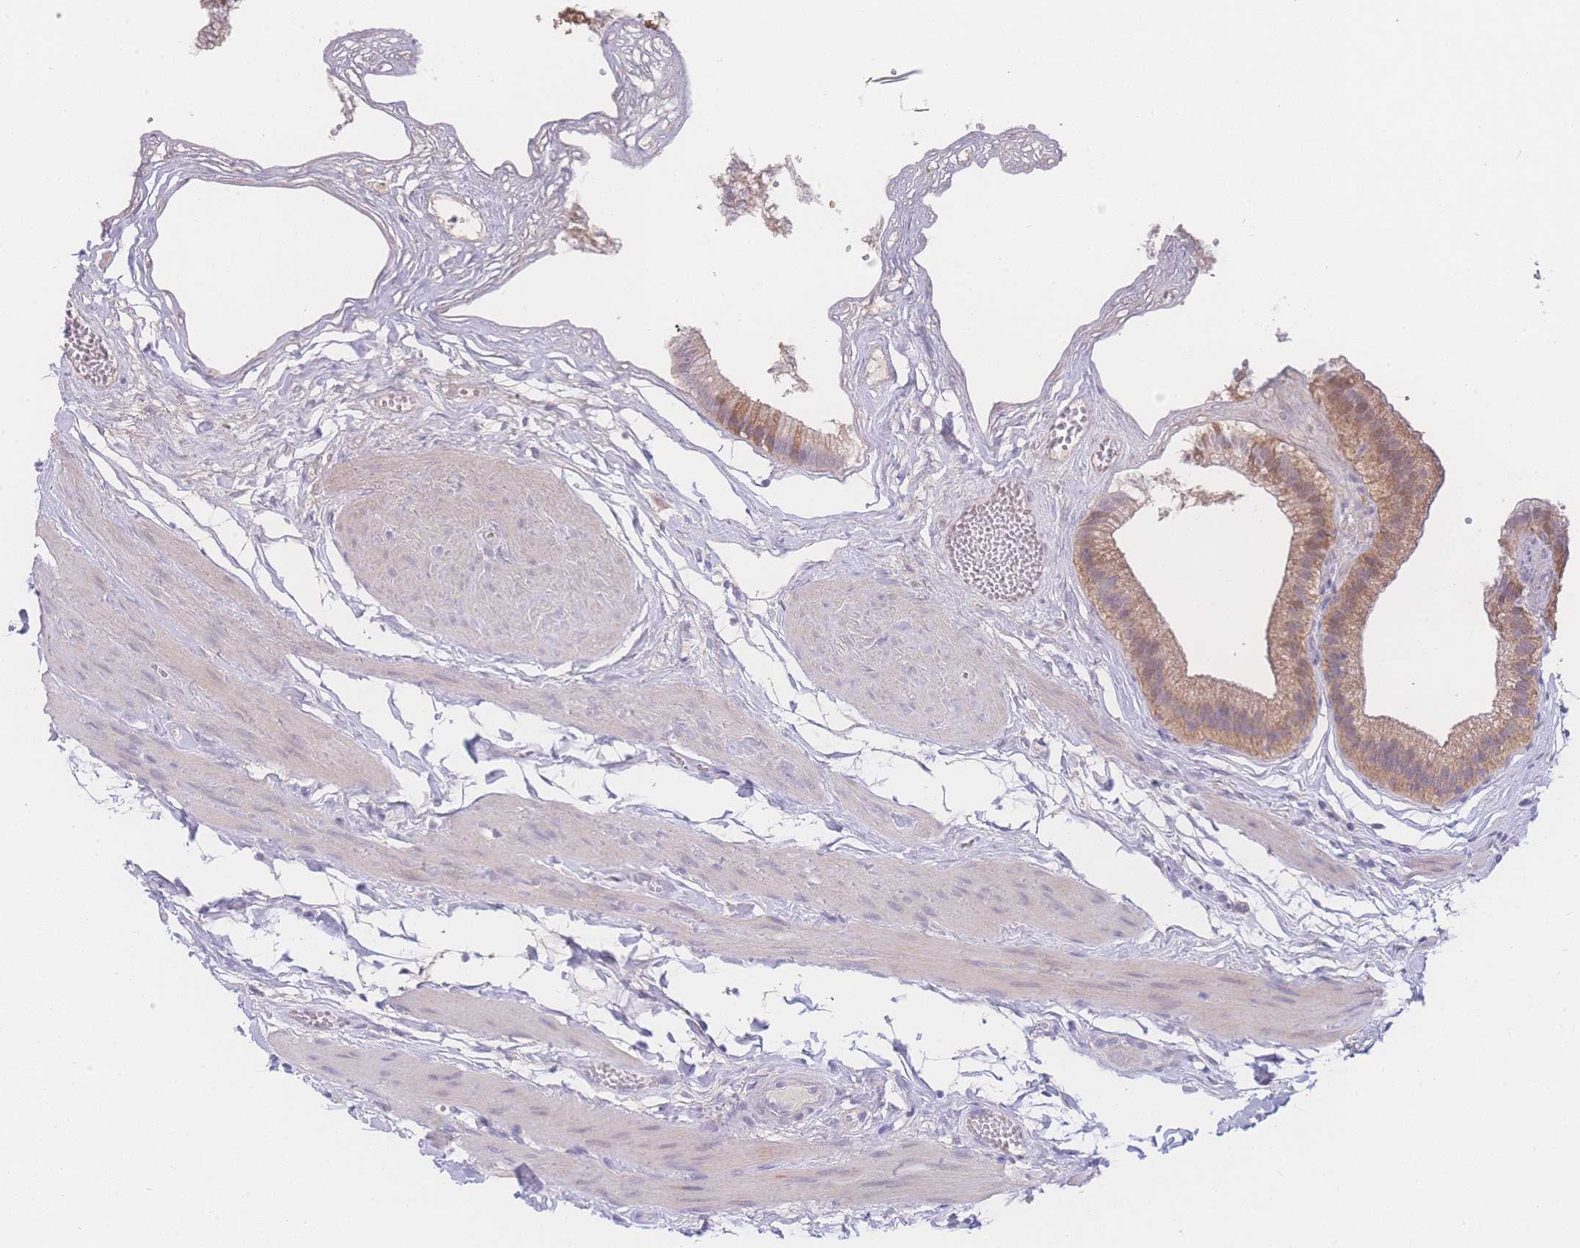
{"staining": {"intensity": "moderate", "quantity": ">75%", "location": "cytoplasmic/membranous"}, "tissue": "gallbladder", "cell_type": "Glandular cells", "image_type": "normal", "snomed": [{"axis": "morphology", "description": "Normal tissue, NOS"}, {"axis": "topography", "description": "Gallbladder"}], "caption": "Immunohistochemistry image of unremarkable gallbladder stained for a protein (brown), which displays medium levels of moderate cytoplasmic/membranous expression in approximately >75% of glandular cells.", "gene": "GIPR", "patient": {"sex": "female", "age": 54}}